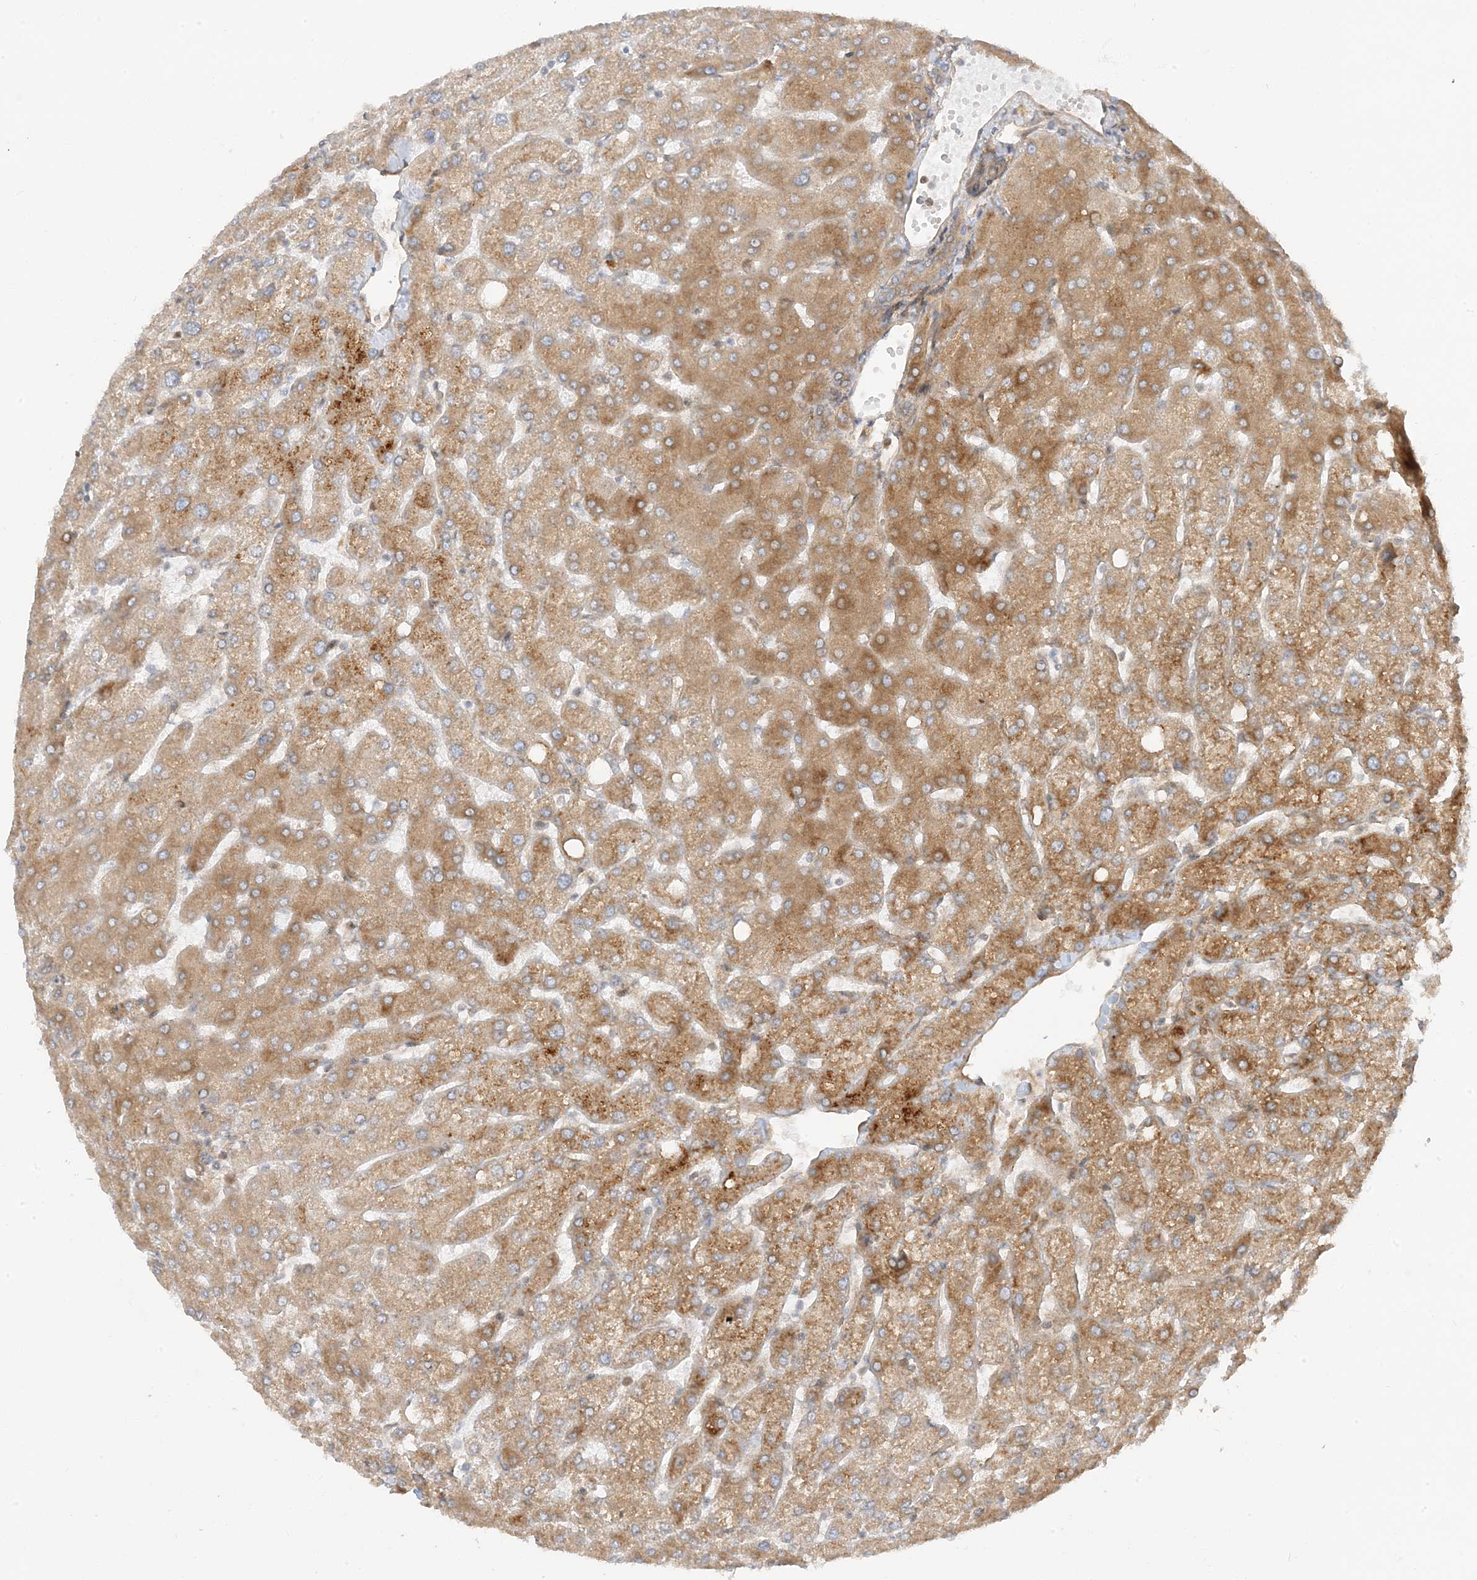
{"staining": {"intensity": "moderate", "quantity": "25%-75%", "location": "cytoplasmic/membranous"}, "tissue": "liver", "cell_type": "Cholangiocytes", "image_type": "normal", "snomed": [{"axis": "morphology", "description": "Normal tissue, NOS"}, {"axis": "topography", "description": "Liver"}], "caption": "Immunohistochemical staining of unremarkable liver displays medium levels of moderate cytoplasmic/membranous staining in approximately 25%-75% of cholangiocytes.", "gene": "SCARF2", "patient": {"sex": "female", "age": 54}}